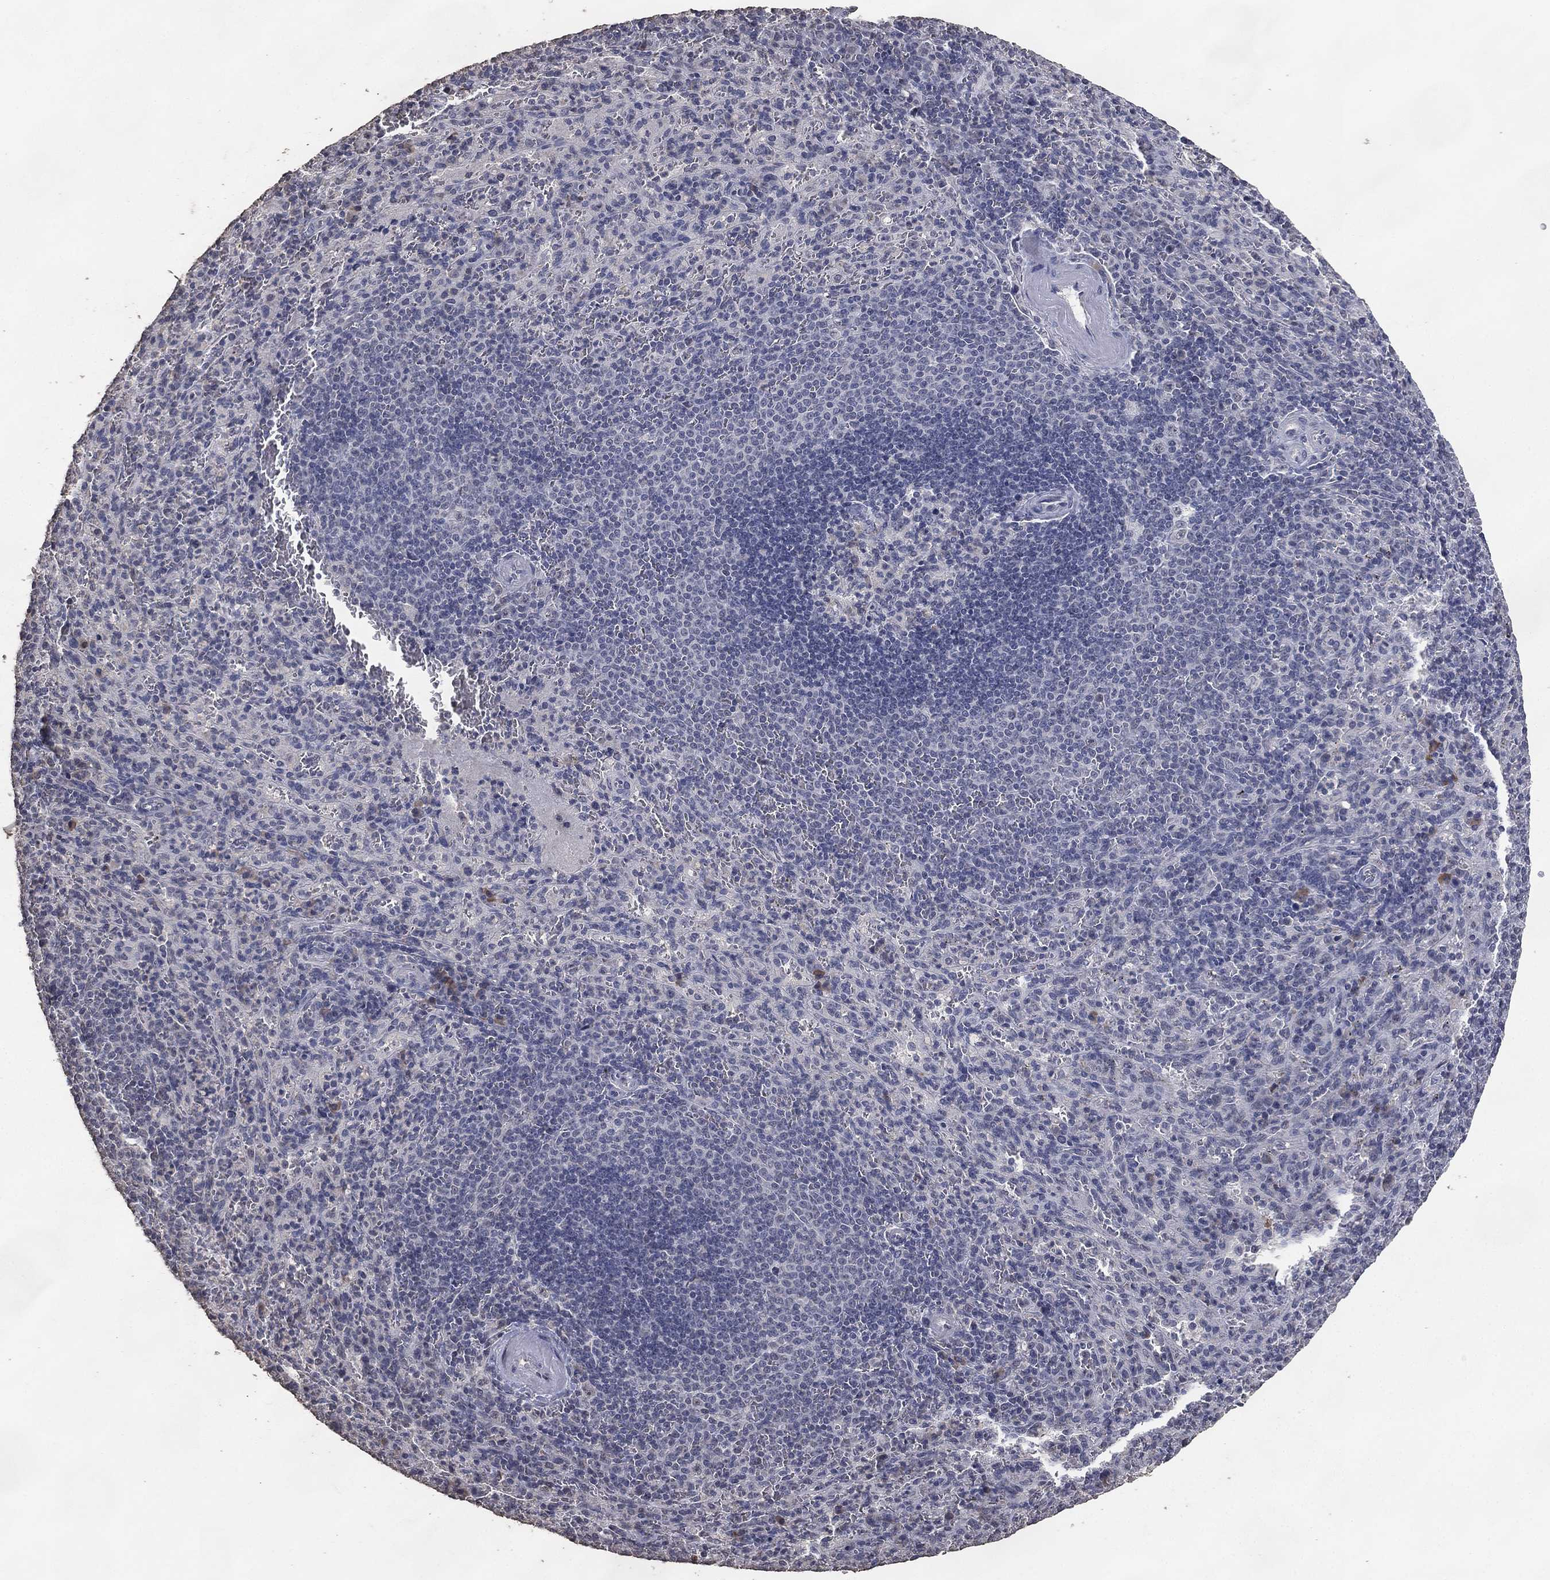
{"staining": {"intensity": "negative", "quantity": "none", "location": "none"}, "tissue": "spleen", "cell_type": "Cells in red pulp", "image_type": "normal", "snomed": [{"axis": "morphology", "description": "Normal tissue, NOS"}, {"axis": "topography", "description": "Spleen"}], "caption": "This is an IHC image of benign spleen. There is no positivity in cells in red pulp.", "gene": "DSG1", "patient": {"sex": "male", "age": 57}}